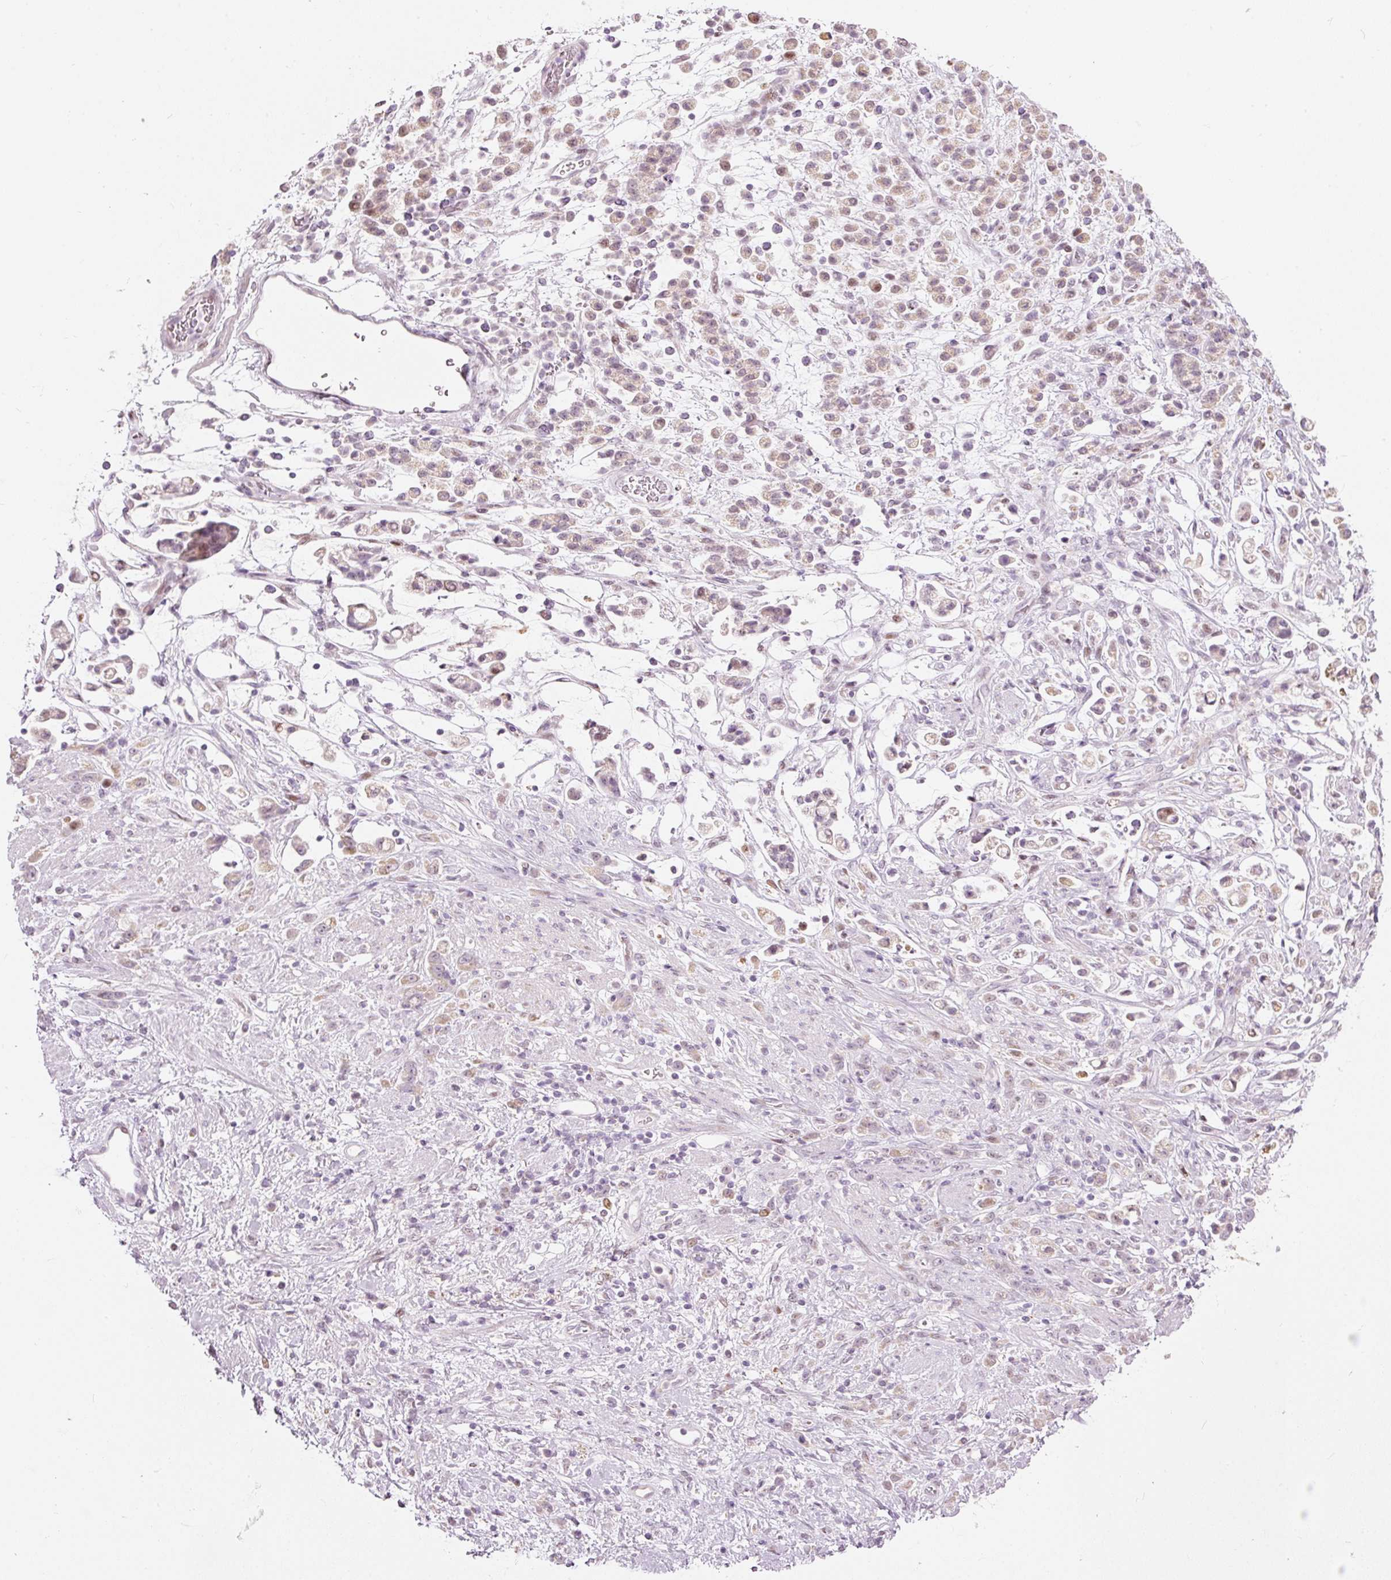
{"staining": {"intensity": "weak", "quantity": "25%-75%", "location": "cytoplasmic/membranous"}, "tissue": "stomach cancer", "cell_type": "Tumor cells", "image_type": "cancer", "snomed": [{"axis": "morphology", "description": "Adenocarcinoma, NOS"}, {"axis": "topography", "description": "Stomach"}], "caption": "Tumor cells reveal weak cytoplasmic/membranous positivity in approximately 25%-75% of cells in stomach cancer (adenocarcinoma).", "gene": "RNF39", "patient": {"sex": "female", "age": 60}}